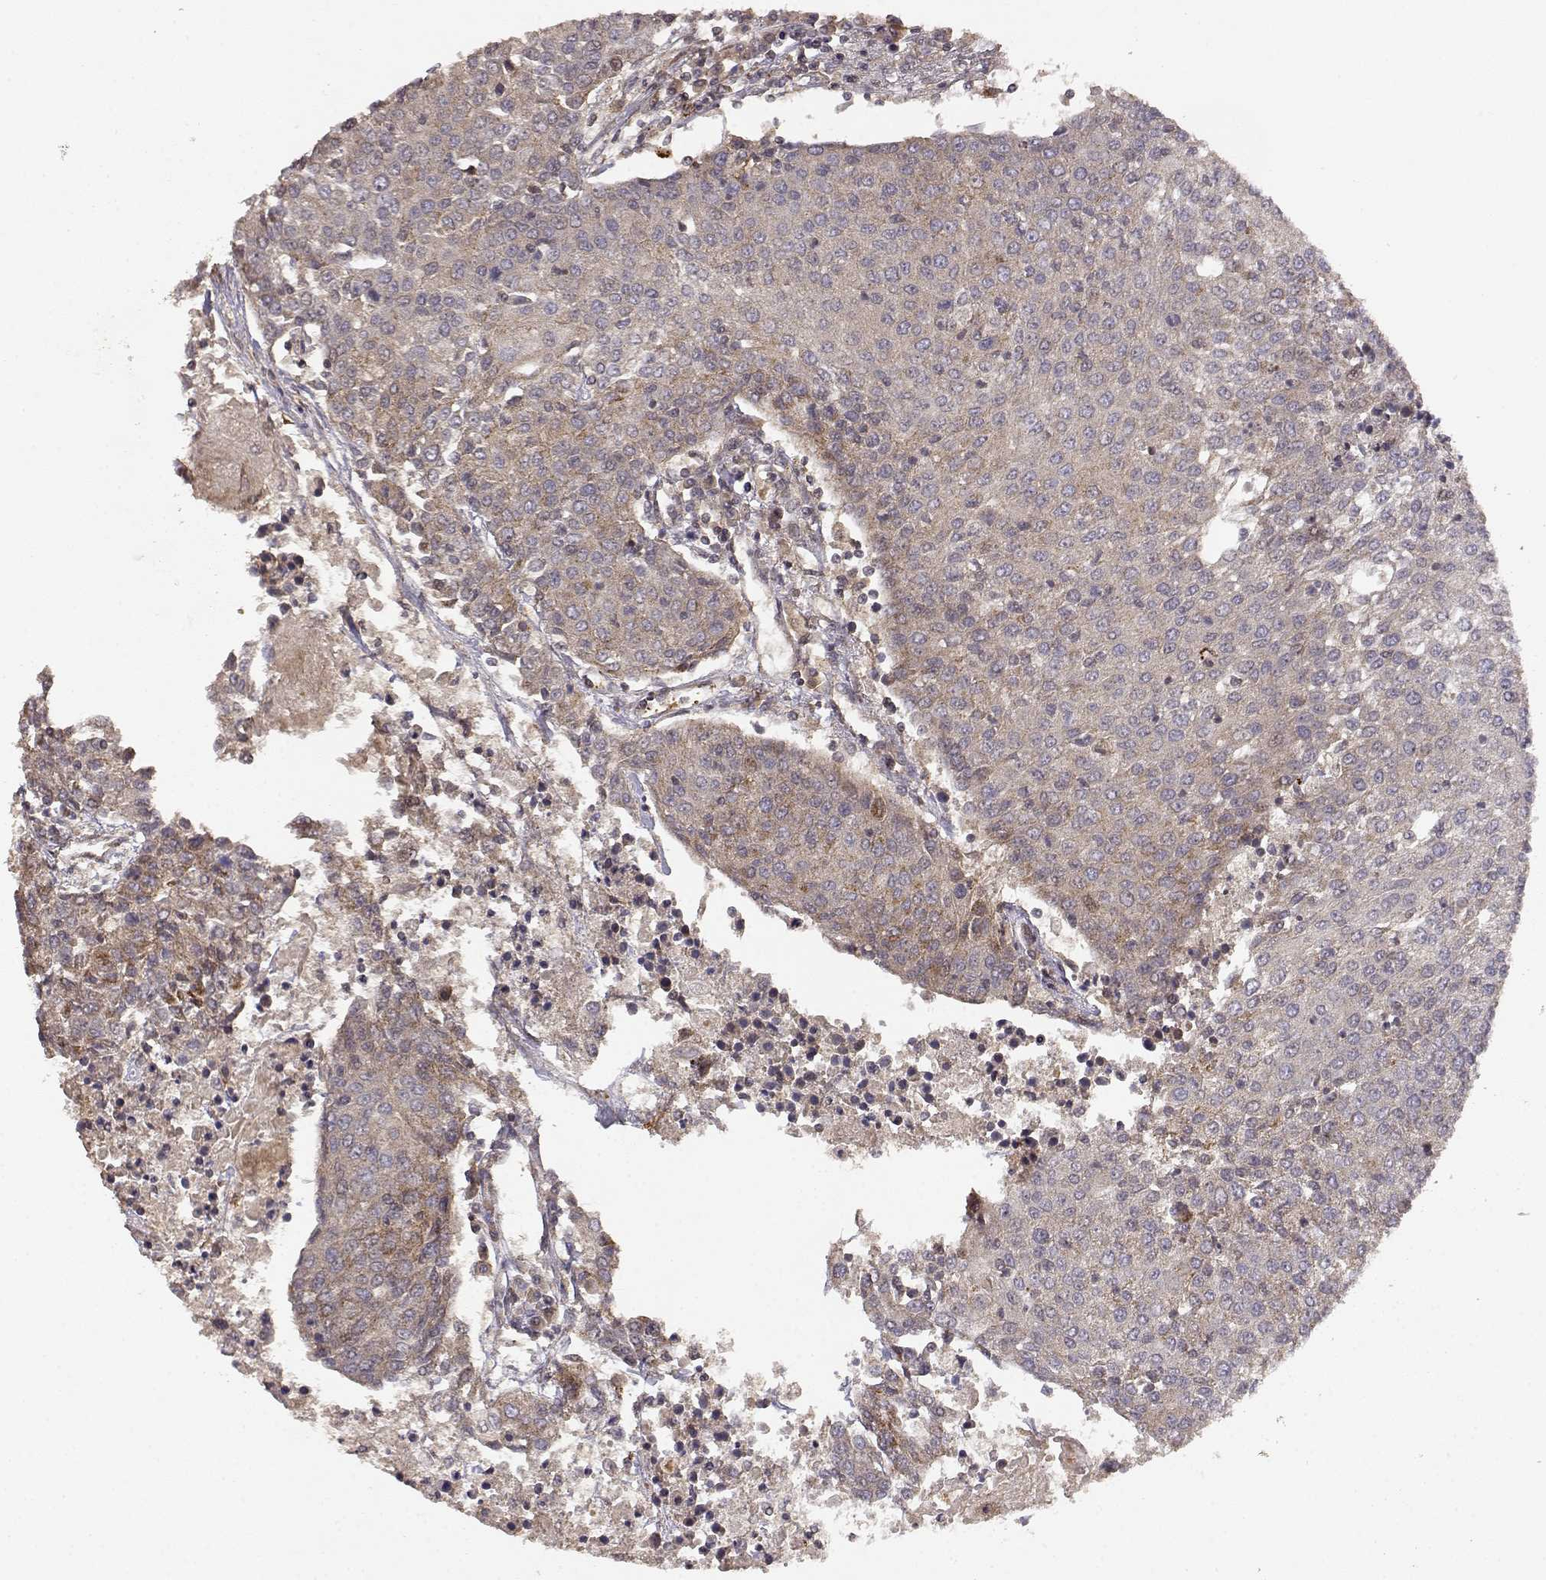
{"staining": {"intensity": "weak", "quantity": ">75%", "location": "cytoplasmic/membranous"}, "tissue": "urothelial cancer", "cell_type": "Tumor cells", "image_type": "cancer", "snomed": [{"axis": "morphology", "description": "Urothelial carcinoma, High grade"}, {"axis": "topography", "description": "Urinary bladder"}], "caption": "A photomicrograph of high-grade urothelial carcinoma stained for a protein reveals weak cytoplasmic/membranous brown staining in tumor cells. (IHC, brightfield microscopy, high magnification).", "gene": "PICK1", "patient": {"sex": "female", "age": 85}}